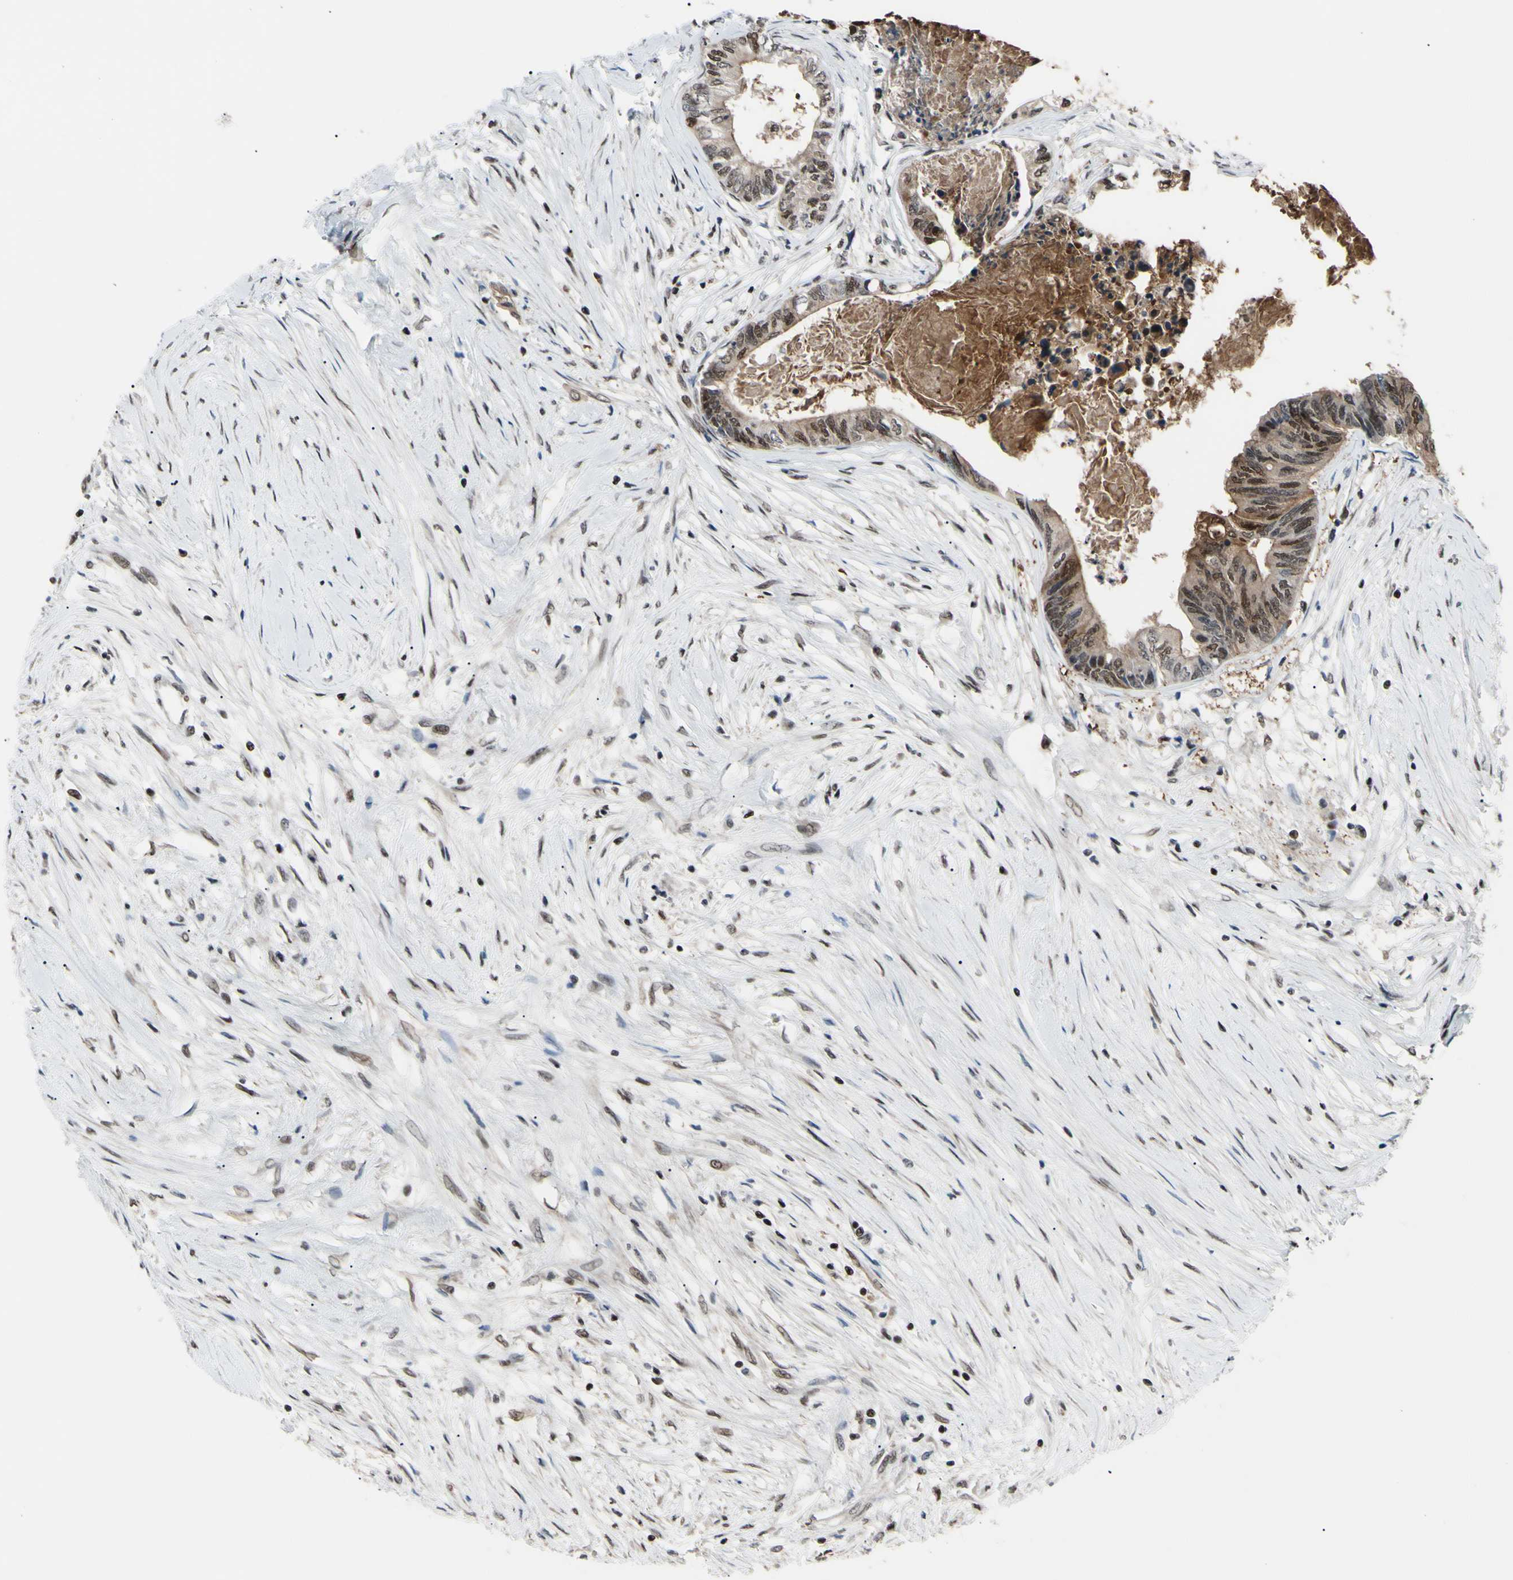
{"staining": {"intensity": "moderate", "quantity": ">75%", "location": "nuclear"}, "tissue": "colorectal cancer", "cell_type": "Tumor cells", "image_type": "cancer", "snomed": [{"axis": "morphology", "description": "Adenocarcinoma, NOS"}, {"axis": "topography", "description": "Rectum"}], "caption": "DAB (3,3'-diaminobenzidine) immunohistochemical staining of human adenocarcinoma (colorectal) displays moderate nuclear protein staining in approximately >75% of tumor cells.", "gene": "THAP12", "patient": {"sex": "male", "age": 63}}